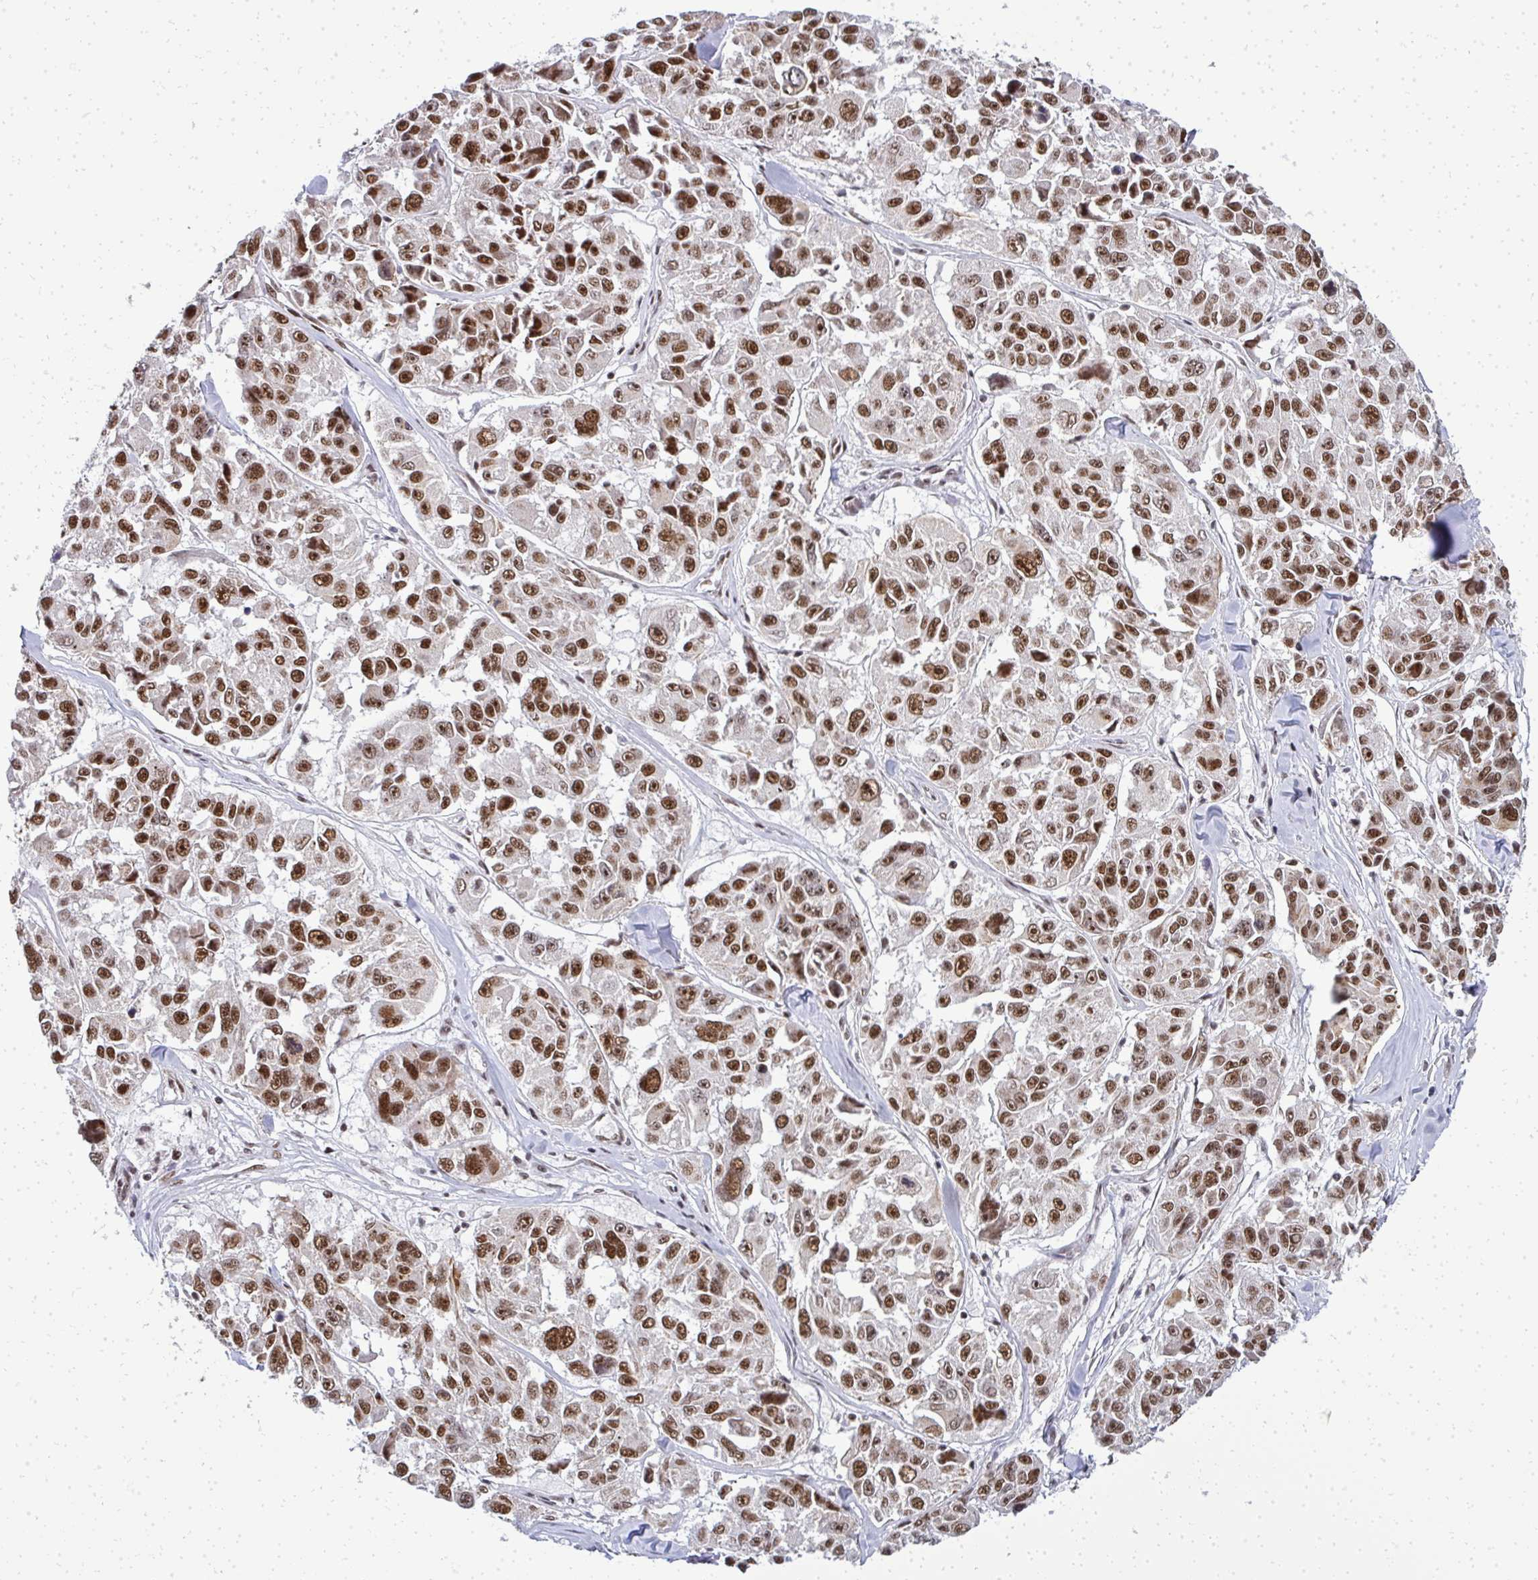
{"staining": {"intensity": "moderate", "quantity": ">75%", "location": "nuclear"}, "tissue": "melanoma", "cell_type": "Tumor cells", "image_type": "cancer", "snomed": [{"axis": "morphology", "description": "Malignant melanoma, NOS"}, {"axis": "topography", "description": "Skin"}], "caption": "Malignant melanoma stained for a protein (brown) displays moderate nuclear positive positivity in about >75% of tumor cells.", "gene": "SIRT7", "patient": {"sex": "female", "age": 66}}